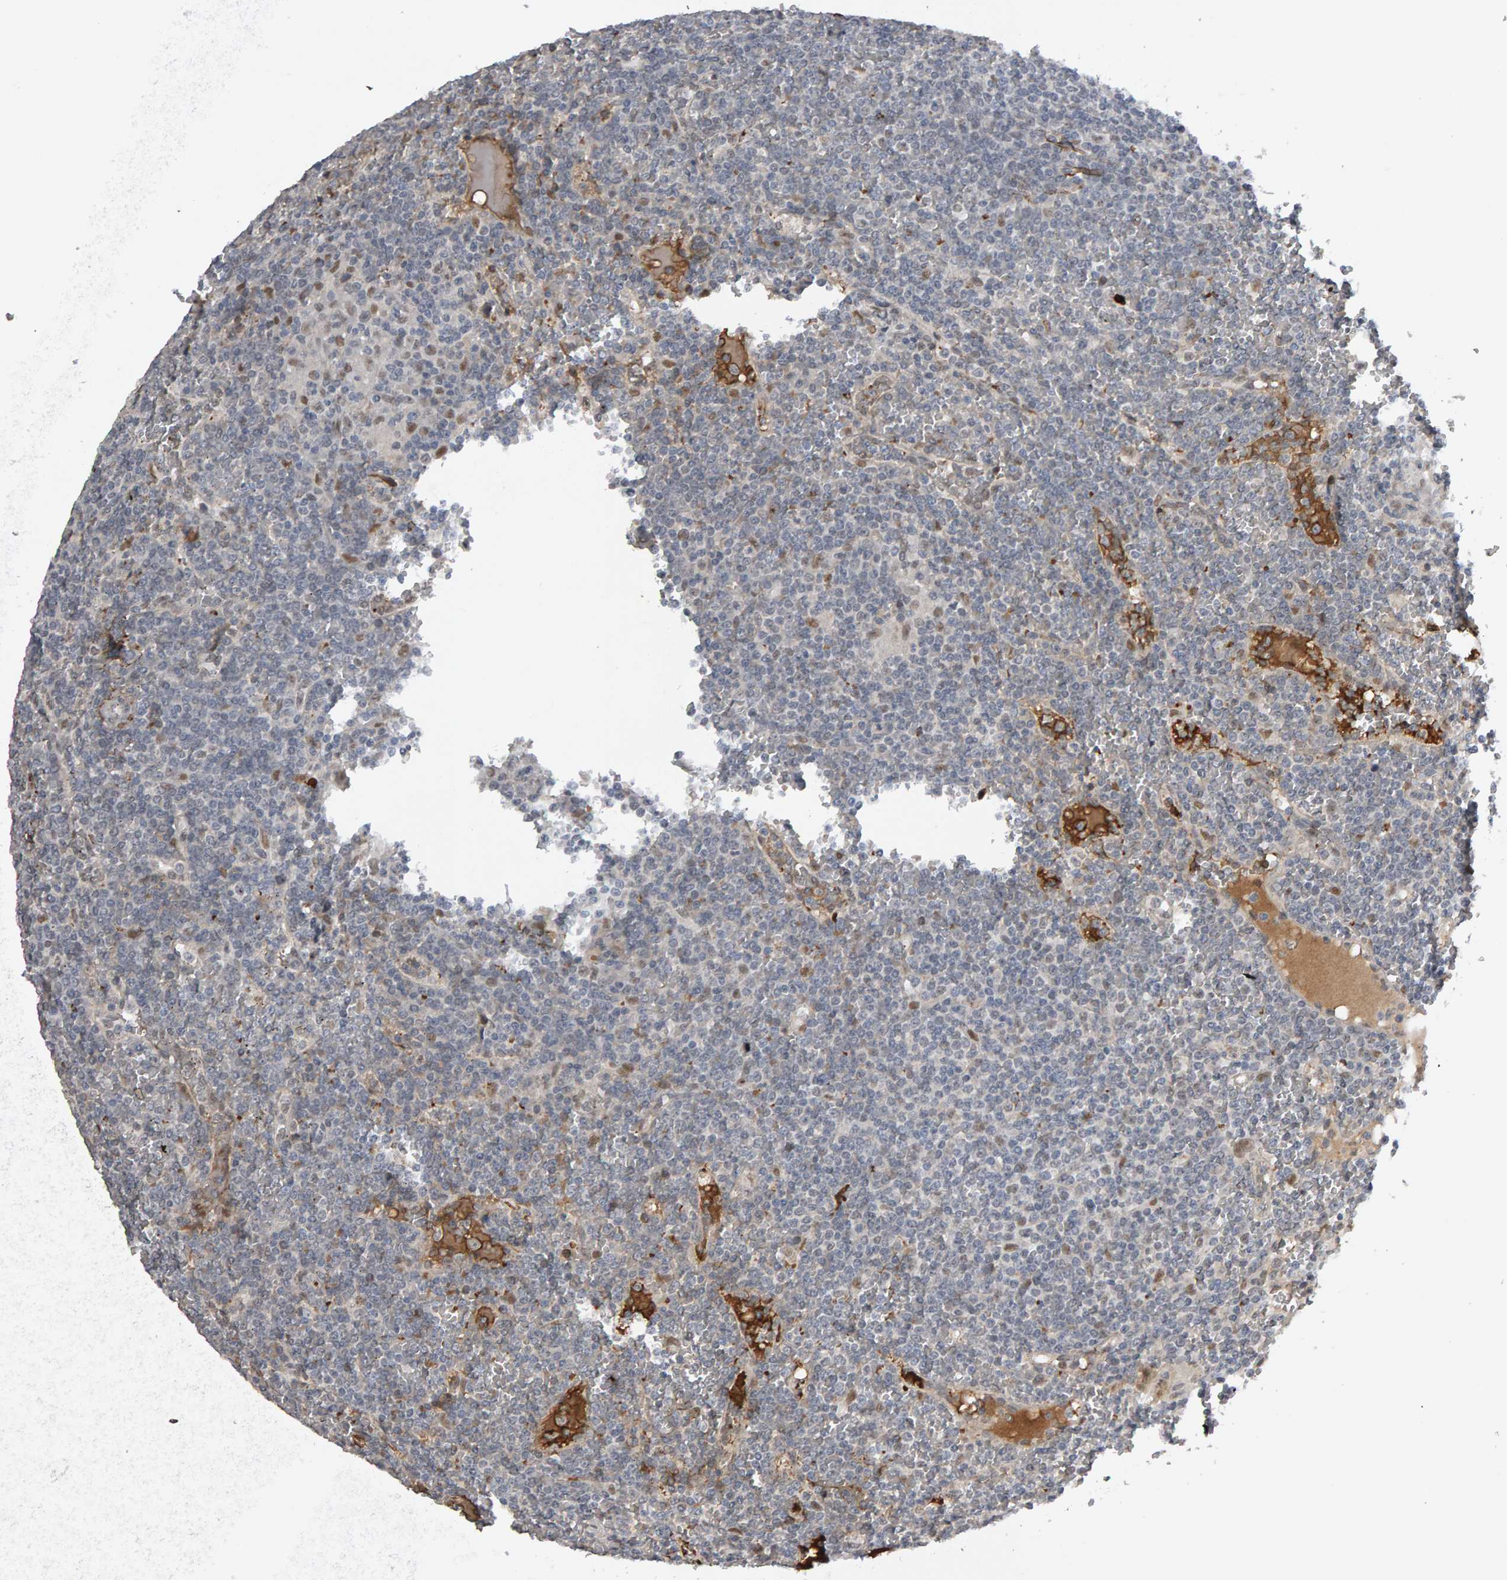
{"staining": {"intensity": "weak", "quantity": "<25%", "location": "nuclear"}, "tissue": "lymphoma", "cell_type": "Tumor cells", "image_type": "cancer", "snomed": [{"axis": "morphology", "description": "Malignant lymphoma, non-Hodgkin's type, Low grade"}, {"axis": "topography", "description": "Spleen"}], "caption": "Immunohistochemical staining of human lymphoma displays no significant expression in tumor cells.", "gene": "IPO8", "patient": {"sex": "female", "age": 19}}